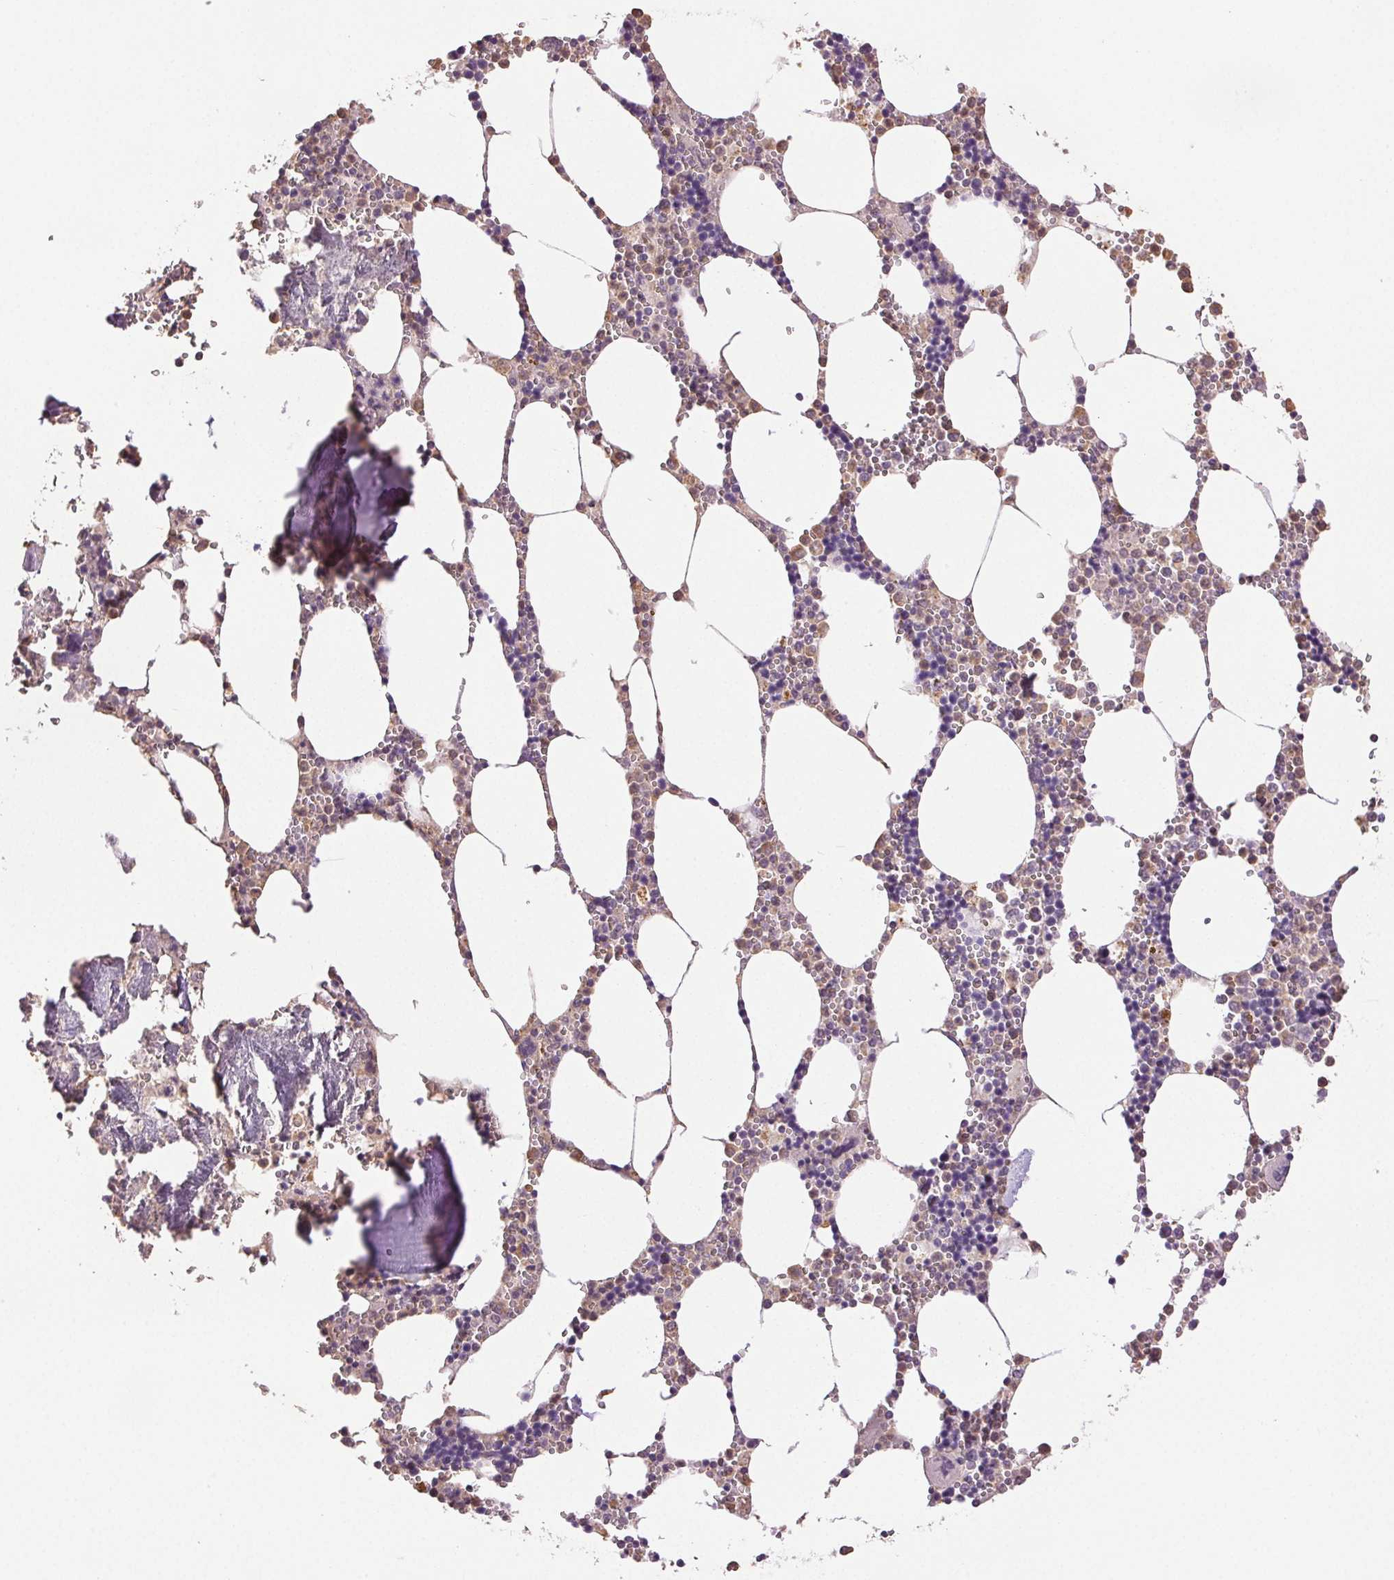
{"staining": {"intensity": "moderate", "quantity": "25%-75%", "location": "cytoplasmic/membranous"}, "tissue": "bone marrow", "cell_type": "Hematopoietic cells", "image_type": "normal", "snomed": [{"axis": "morphology", "description": "Normal tissue, NOS"}, {"axis": "topography", "description": "Bone marrow"}], "caption": "Brown immunohistochemical staining in normal human bone marrow reveals moderate cytoplasmic/membranous positivity in about 25%-75% of hematopoietic cells.", "gene": "TMEM253", "patient": {"sex": "male", "age": 54}}